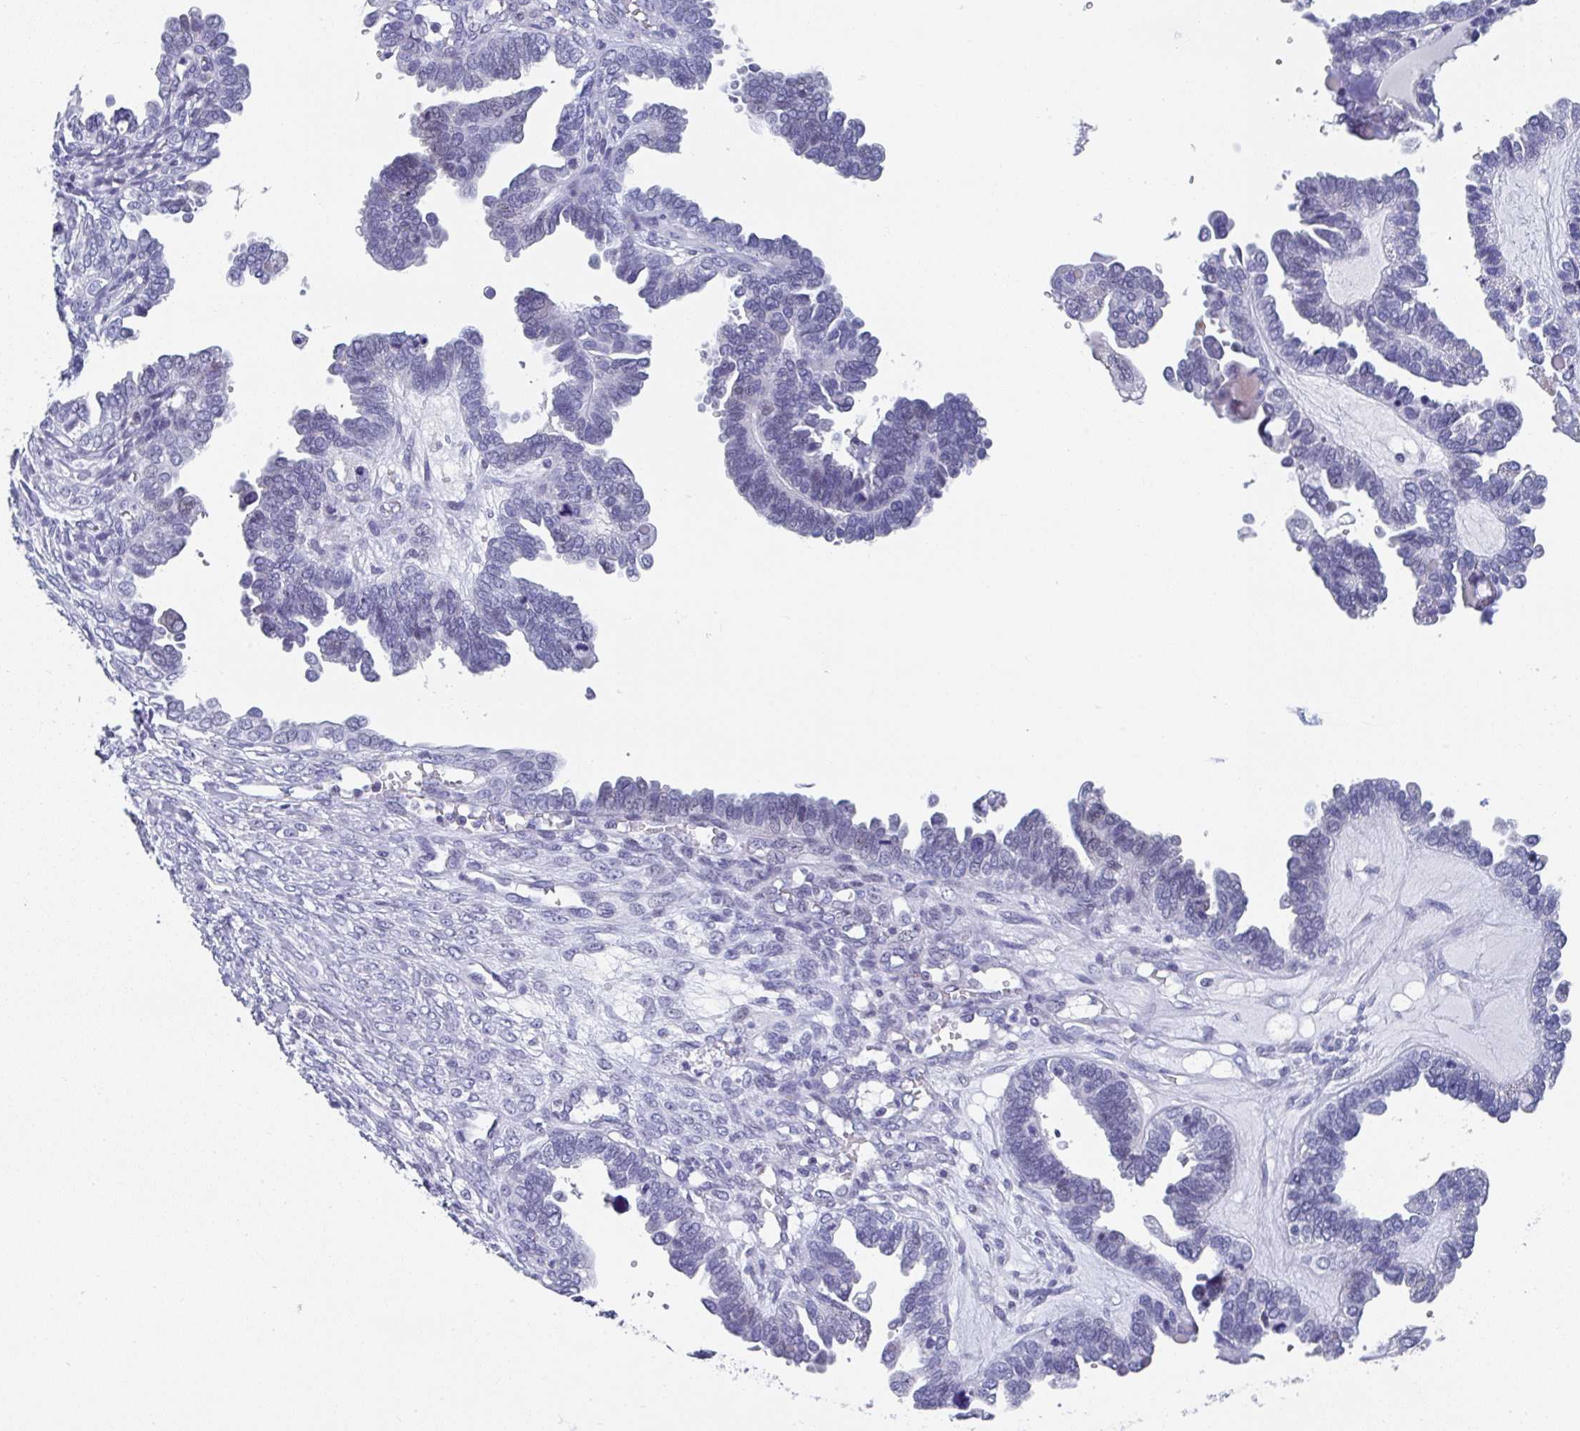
{"staining": {"intensity": "negative", "quantity": "none", "location": "none"}, "tissue": "ovarian cancer", "cell_type": "Tumor cells", "image_type": "cancer", "snomed": [{"axis": "morphology", "description": "Cystadenocarcinoma, serous, NOS"}, {"axis": "topography", "description": "Ovary"}], "caption": "IHC of ovarian serous cystadenocarcinoma displays no positivity in tumor cells.", "gene": "TNFRSF8", "patient": {"sex": "female", "age": 51}}